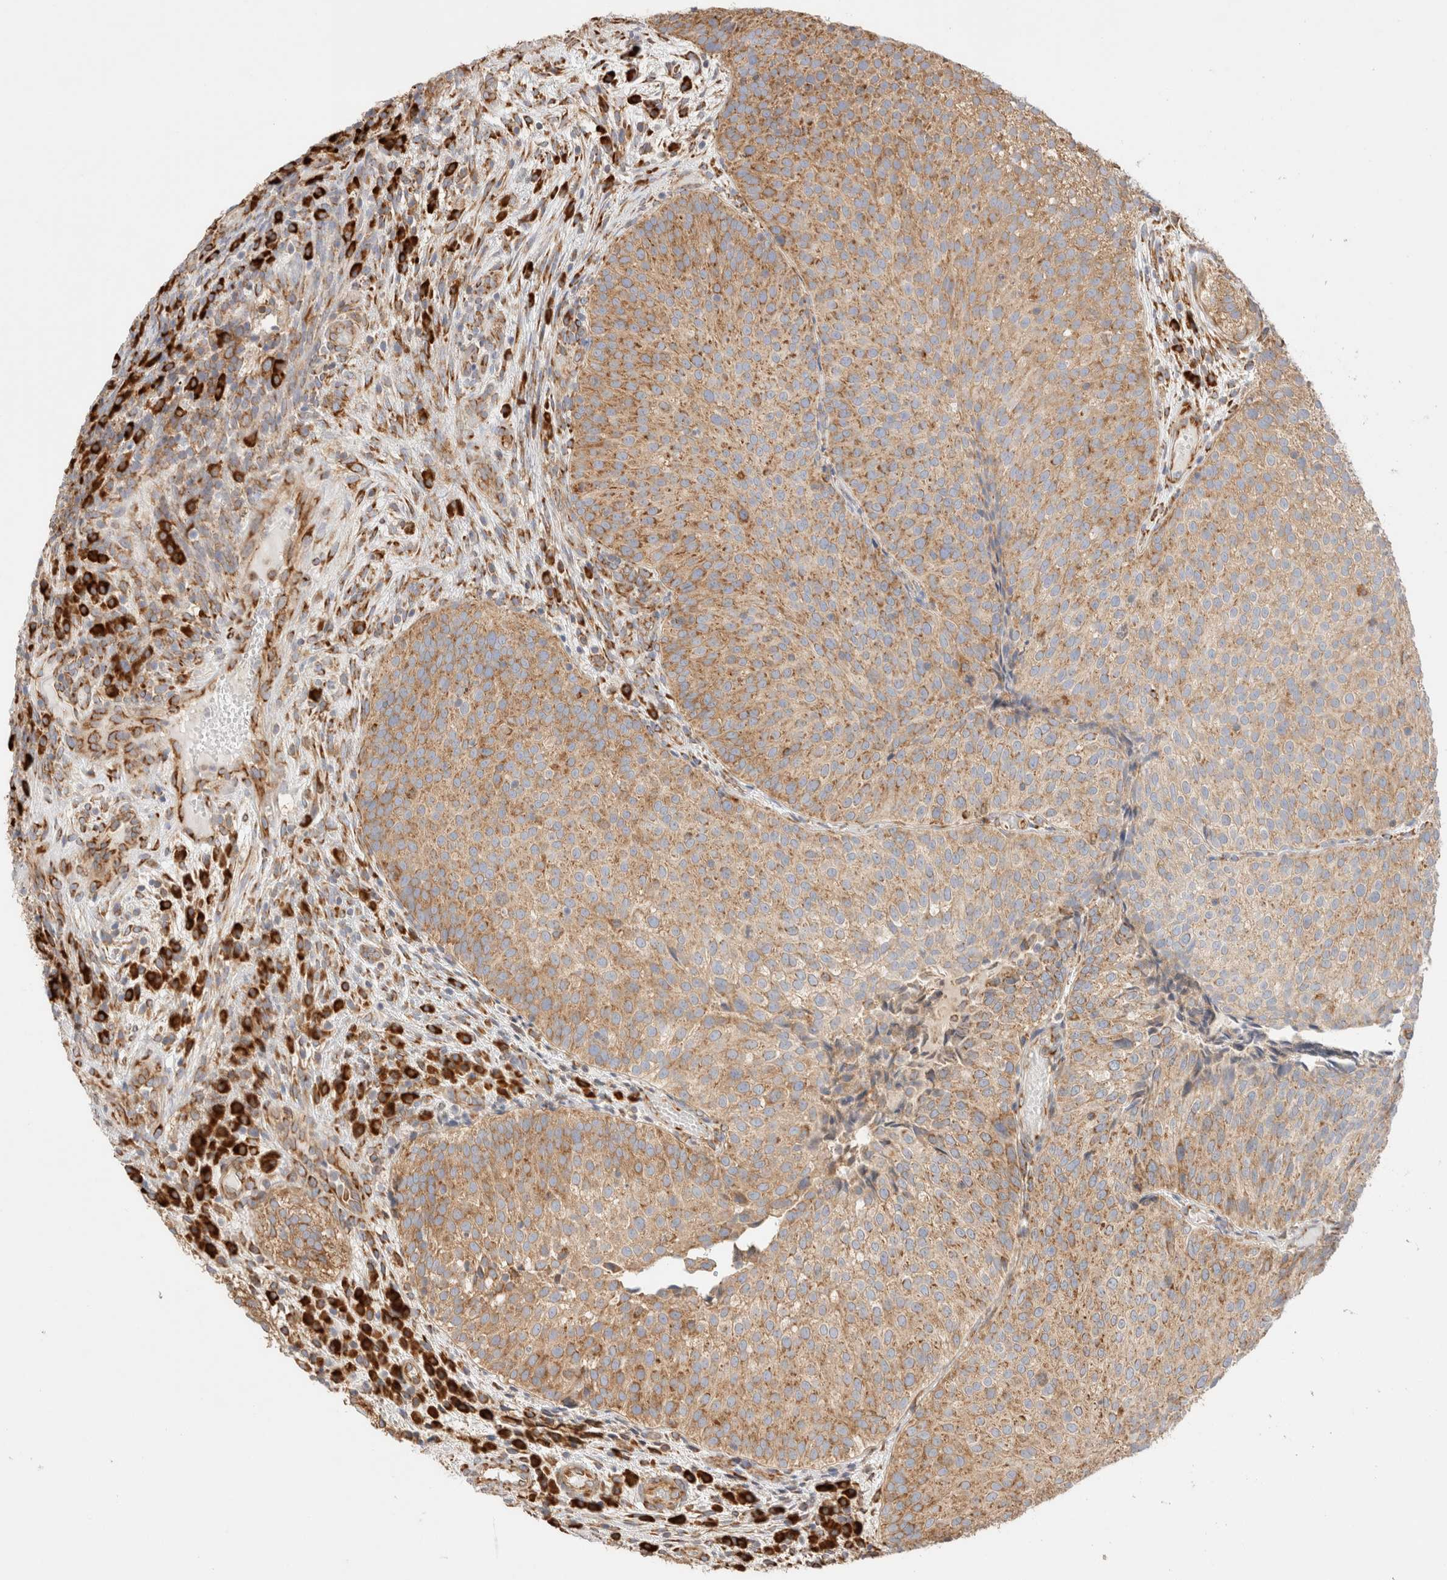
{"staining": {"intensity": "strong", "quantity": ">75%", "location": "cytoplasmic/membranous"}, "tissue": "urothelial cancer", "cell_type": "Tumor cells", "image_type": "cancer", "snomed": [{"axis": "morphology", "description": "Urothelial carcinoma, Low grade"}, {"axis": "topography", "description": "Urinary bladder"}], "caption": "Brown immunohistochemical staining in urothelial cancer displays strong cytoplasmic/membranous staining in approximately >75% of tumor cells.", "gene": "ZC2HC1A", "patient": {"sex": "male", "age": 86}}